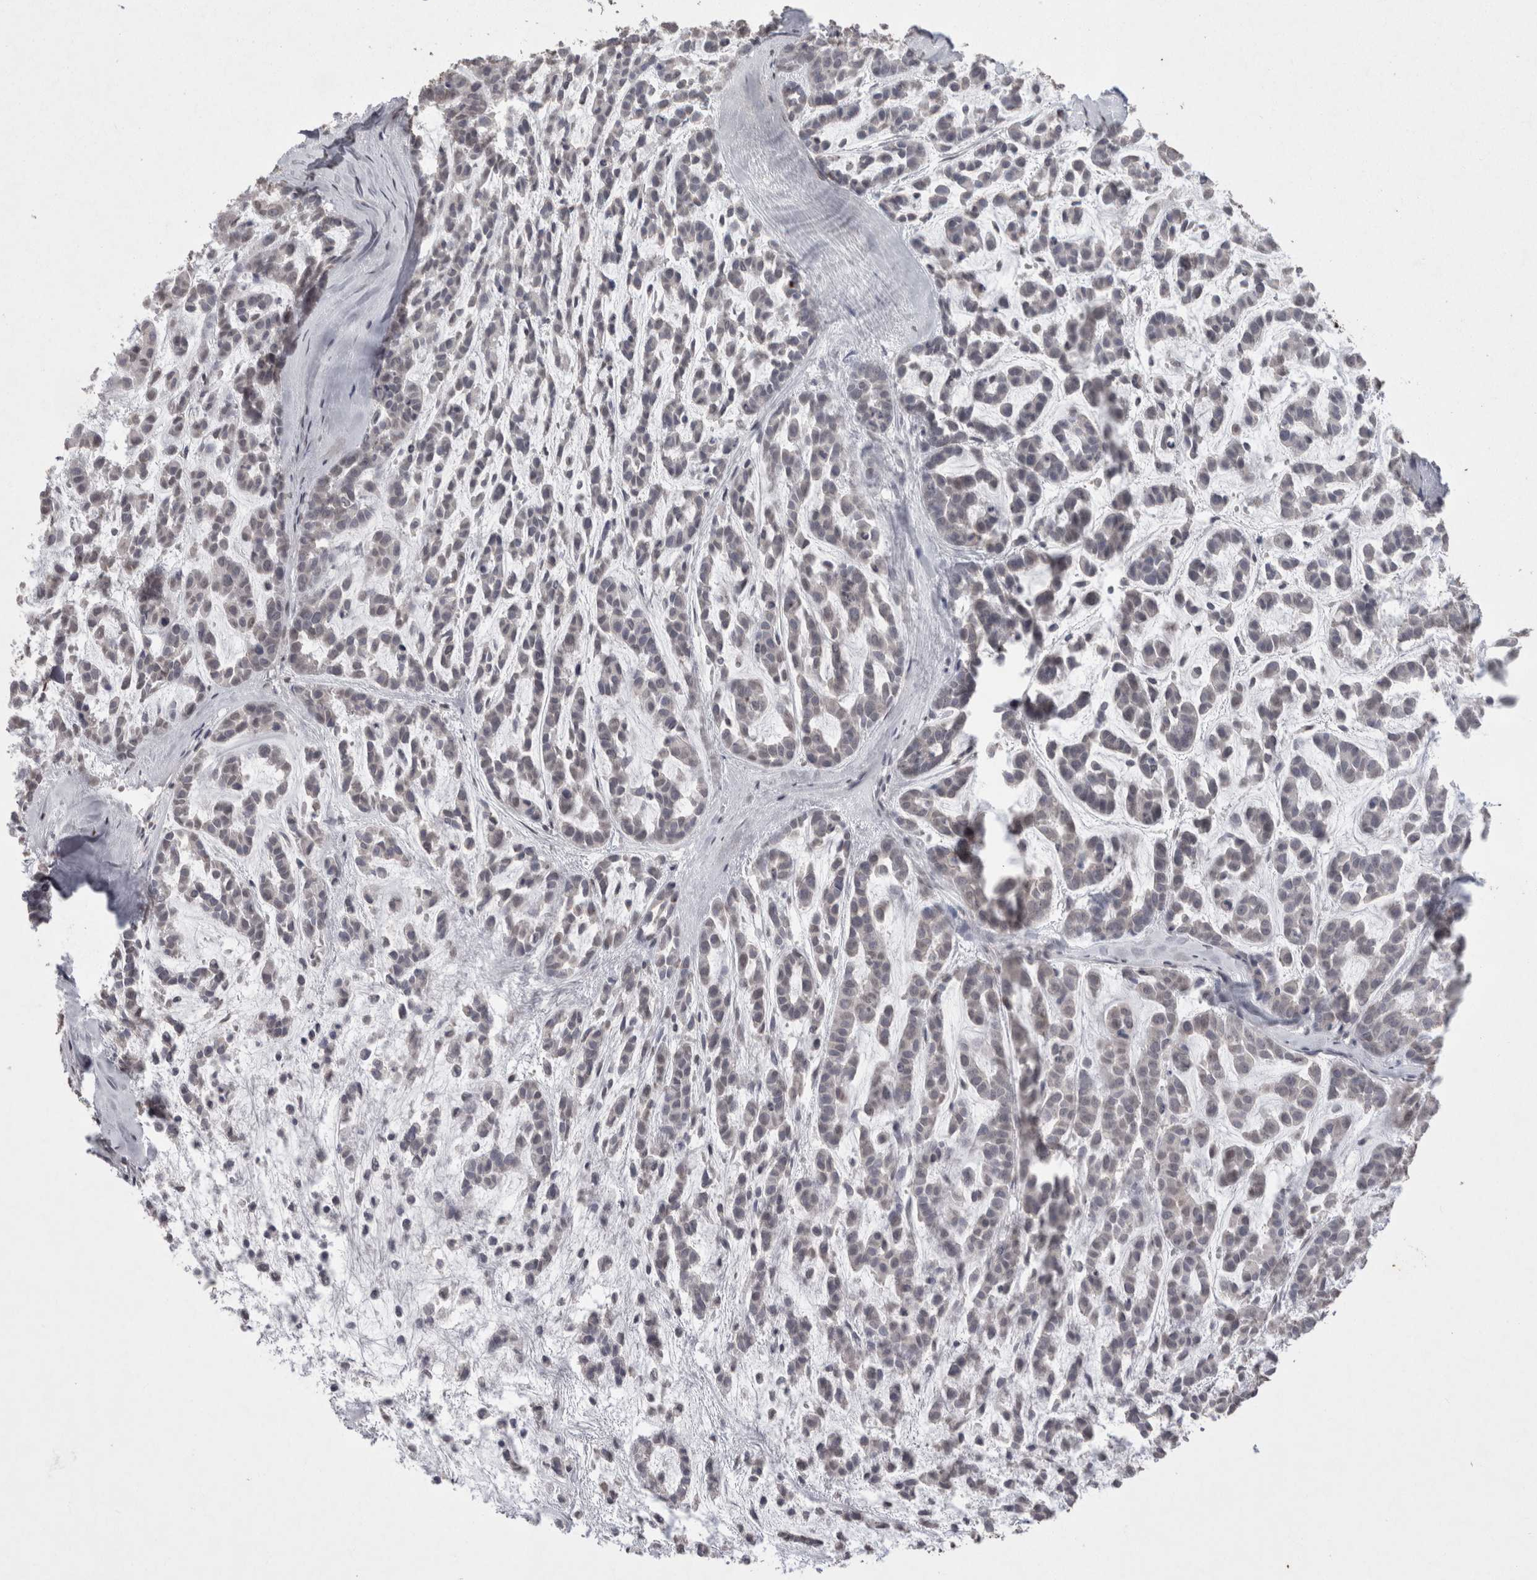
{"staining": {"intensity": "negative", "quantity": "none", "location": "none"}, "tissue": "head and neck cancer", "cell_type": "Tumor cells", "image_type": "cancer", "snomed": [{"axis": "morphology", "description": "Adenocarcinoma, NOS"}, {"axis": "morphology", "description": "Adenoma, NOS"}, {"axis": "topography", "description": "Head-Neck"}], "caption": "Tumor cells show no significant expression in head and neck cancer (adenocarcinoma). Nuclei are stained in blue.", "gene": "DDX4", "patient": {"sex": "female", "age": 55}}